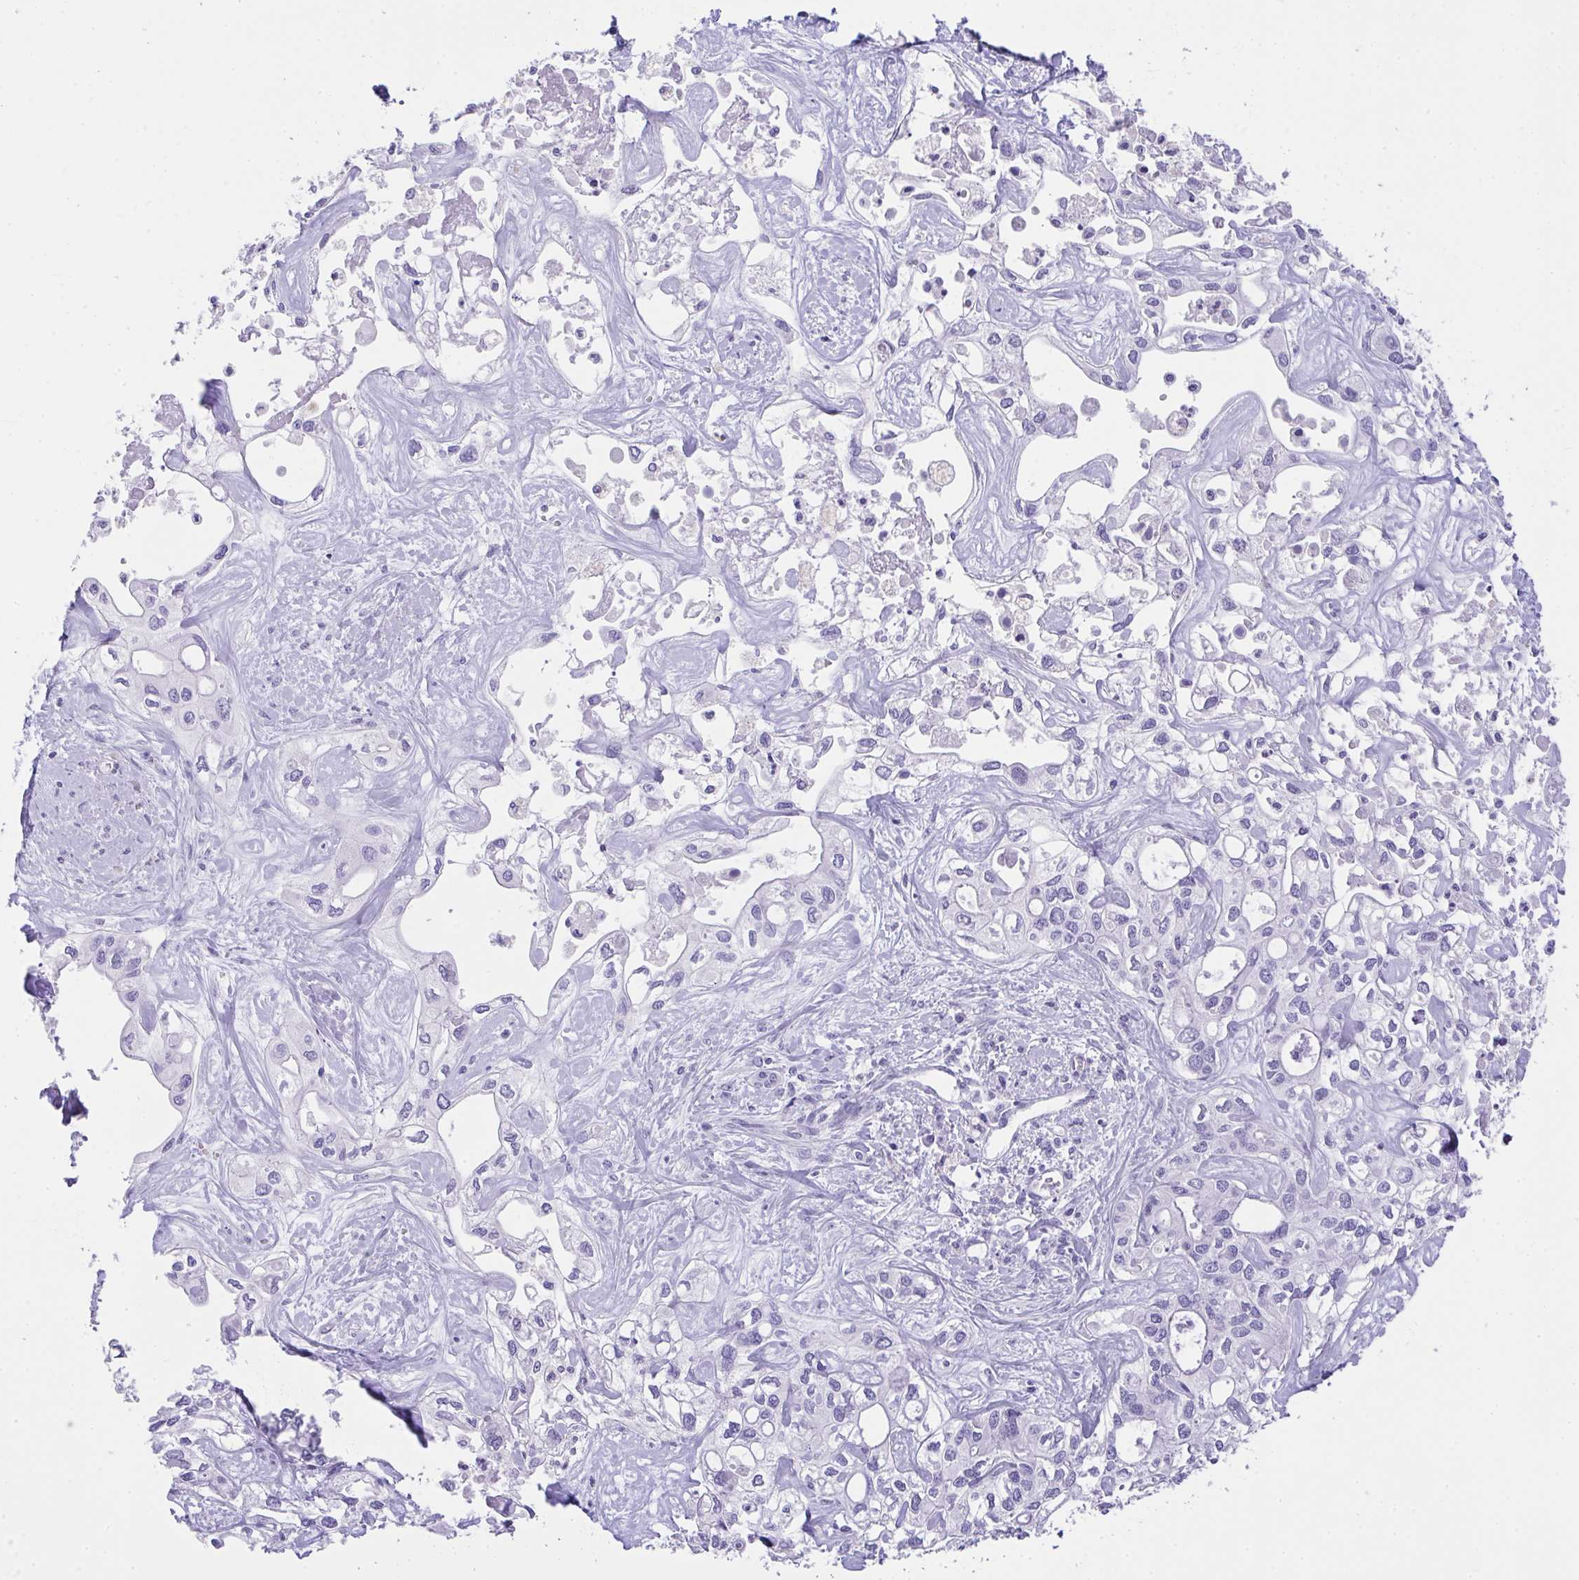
{"staining": {"intensity": "negative", "quantity": "none", "location": "none"}, "tissue": "liver cancer", "cell_type": "Tumor cells", "image_type": "cancer", "snomed": [{"axis": "morphology", "description": "Cholangiocarcinoma"}, {"axis": "topography", "description": "Liver"}], "caption": "Immunohistochemistry (IHC) of human liver cancer reveals no staining in tumor cells.", "gene": "AVIL", "patient": {"sex": "female", "age": 64}}